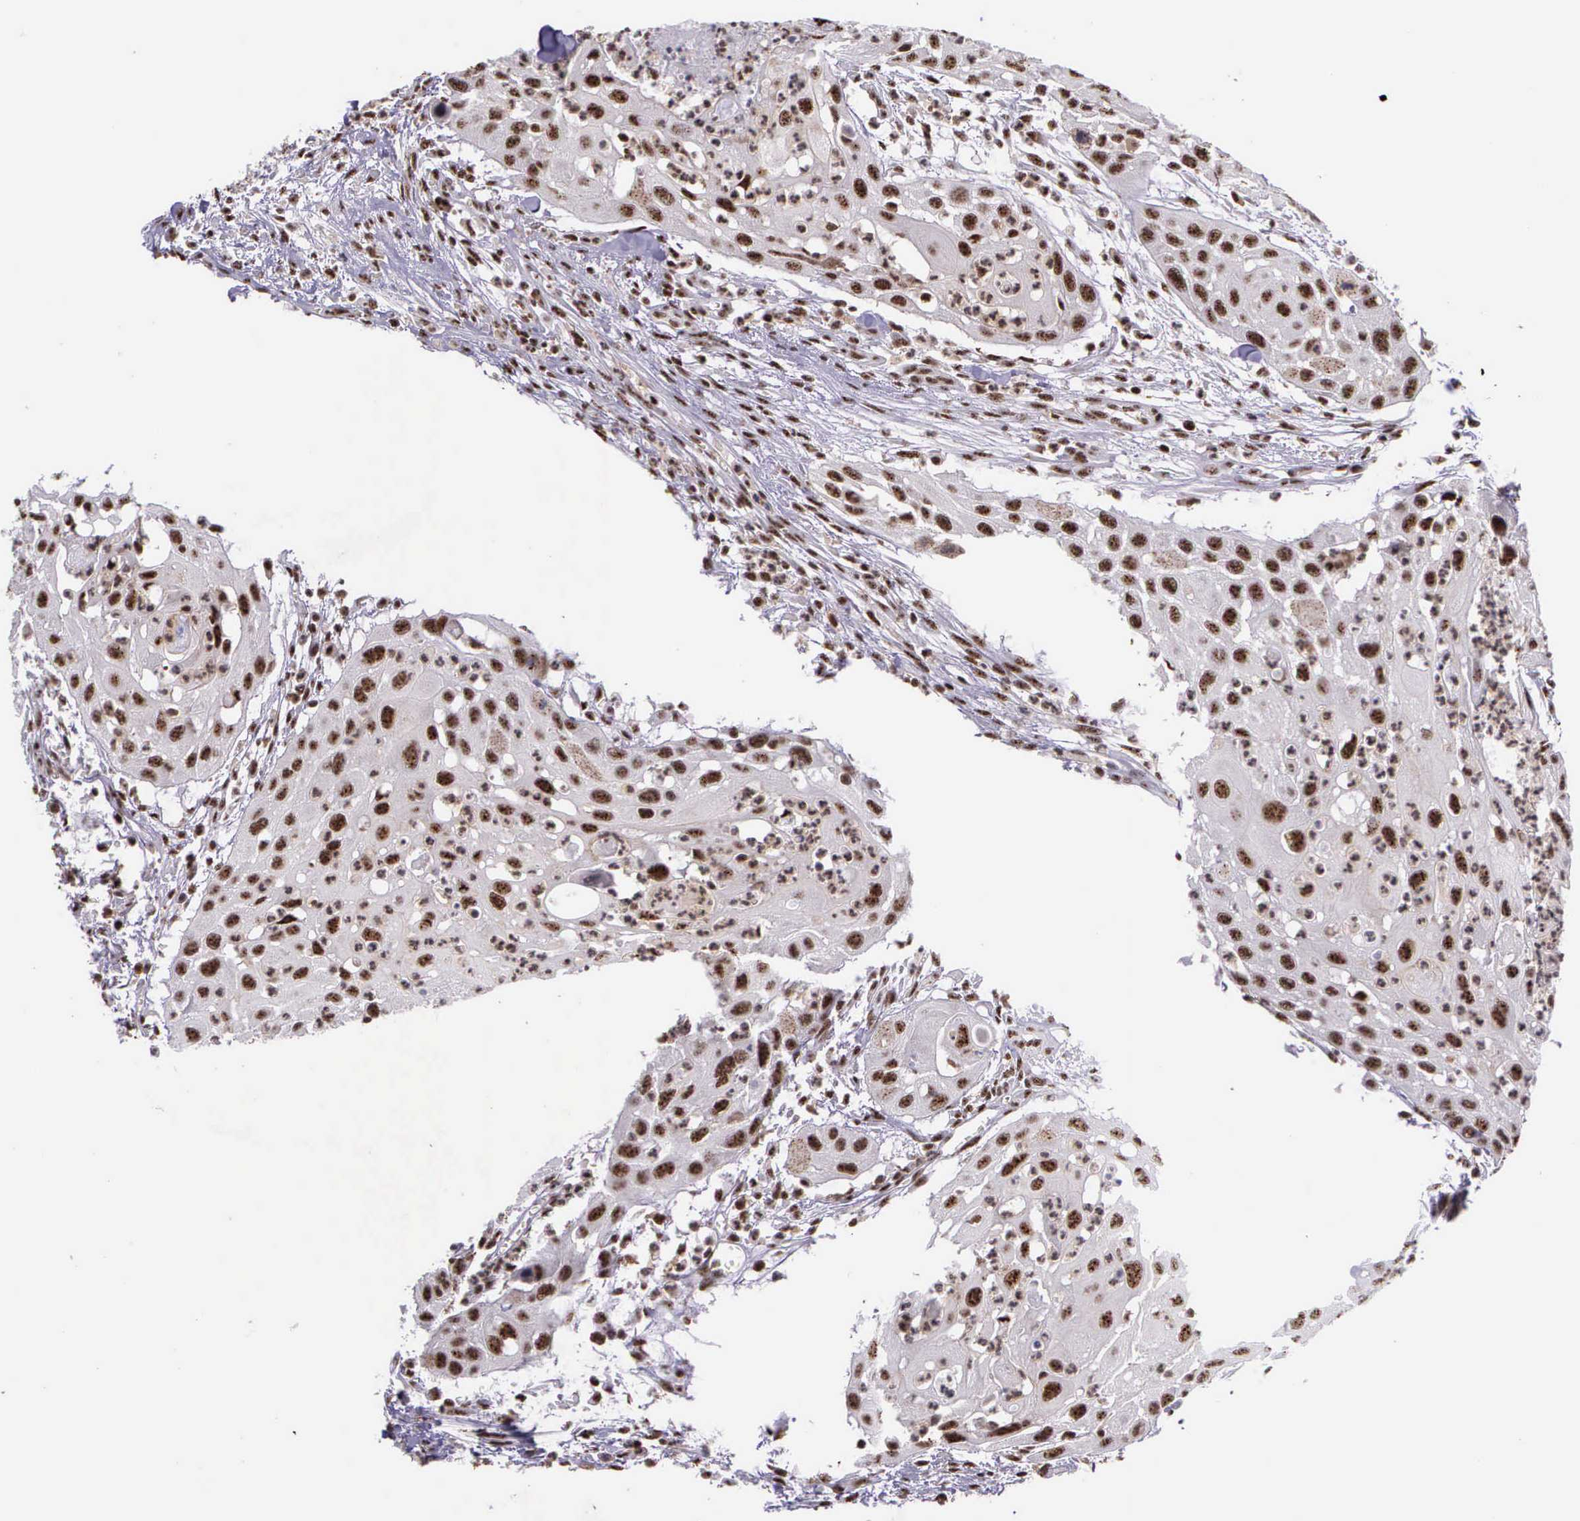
{"staining": {"intensity": "weak", "quantity": ">75%", "location": "nuclear"}, "tissue": "head and neck cancer", "cell_type": "Tumor cells", "image_type": "cancer", "snomed": [{"axis": "morphology", "description": "Squamous cell carcinoma, NOS"}, {"axis": "topography", "description": "Head-Neck"}], "caption": "IHC staining of head and neck cancer, which exhibits low levels of weak nuclear staining in approximately >75% of tumor cells indicating weak nuclear protein staining. The staining was performed using DAB (3,3'-diaminobenzidine) (brown) for protein detection and nuclei were counterstained in hematoxylin (blue).", "gene": "FAM47A", "patient": {"sex": "male", "age": 64}}